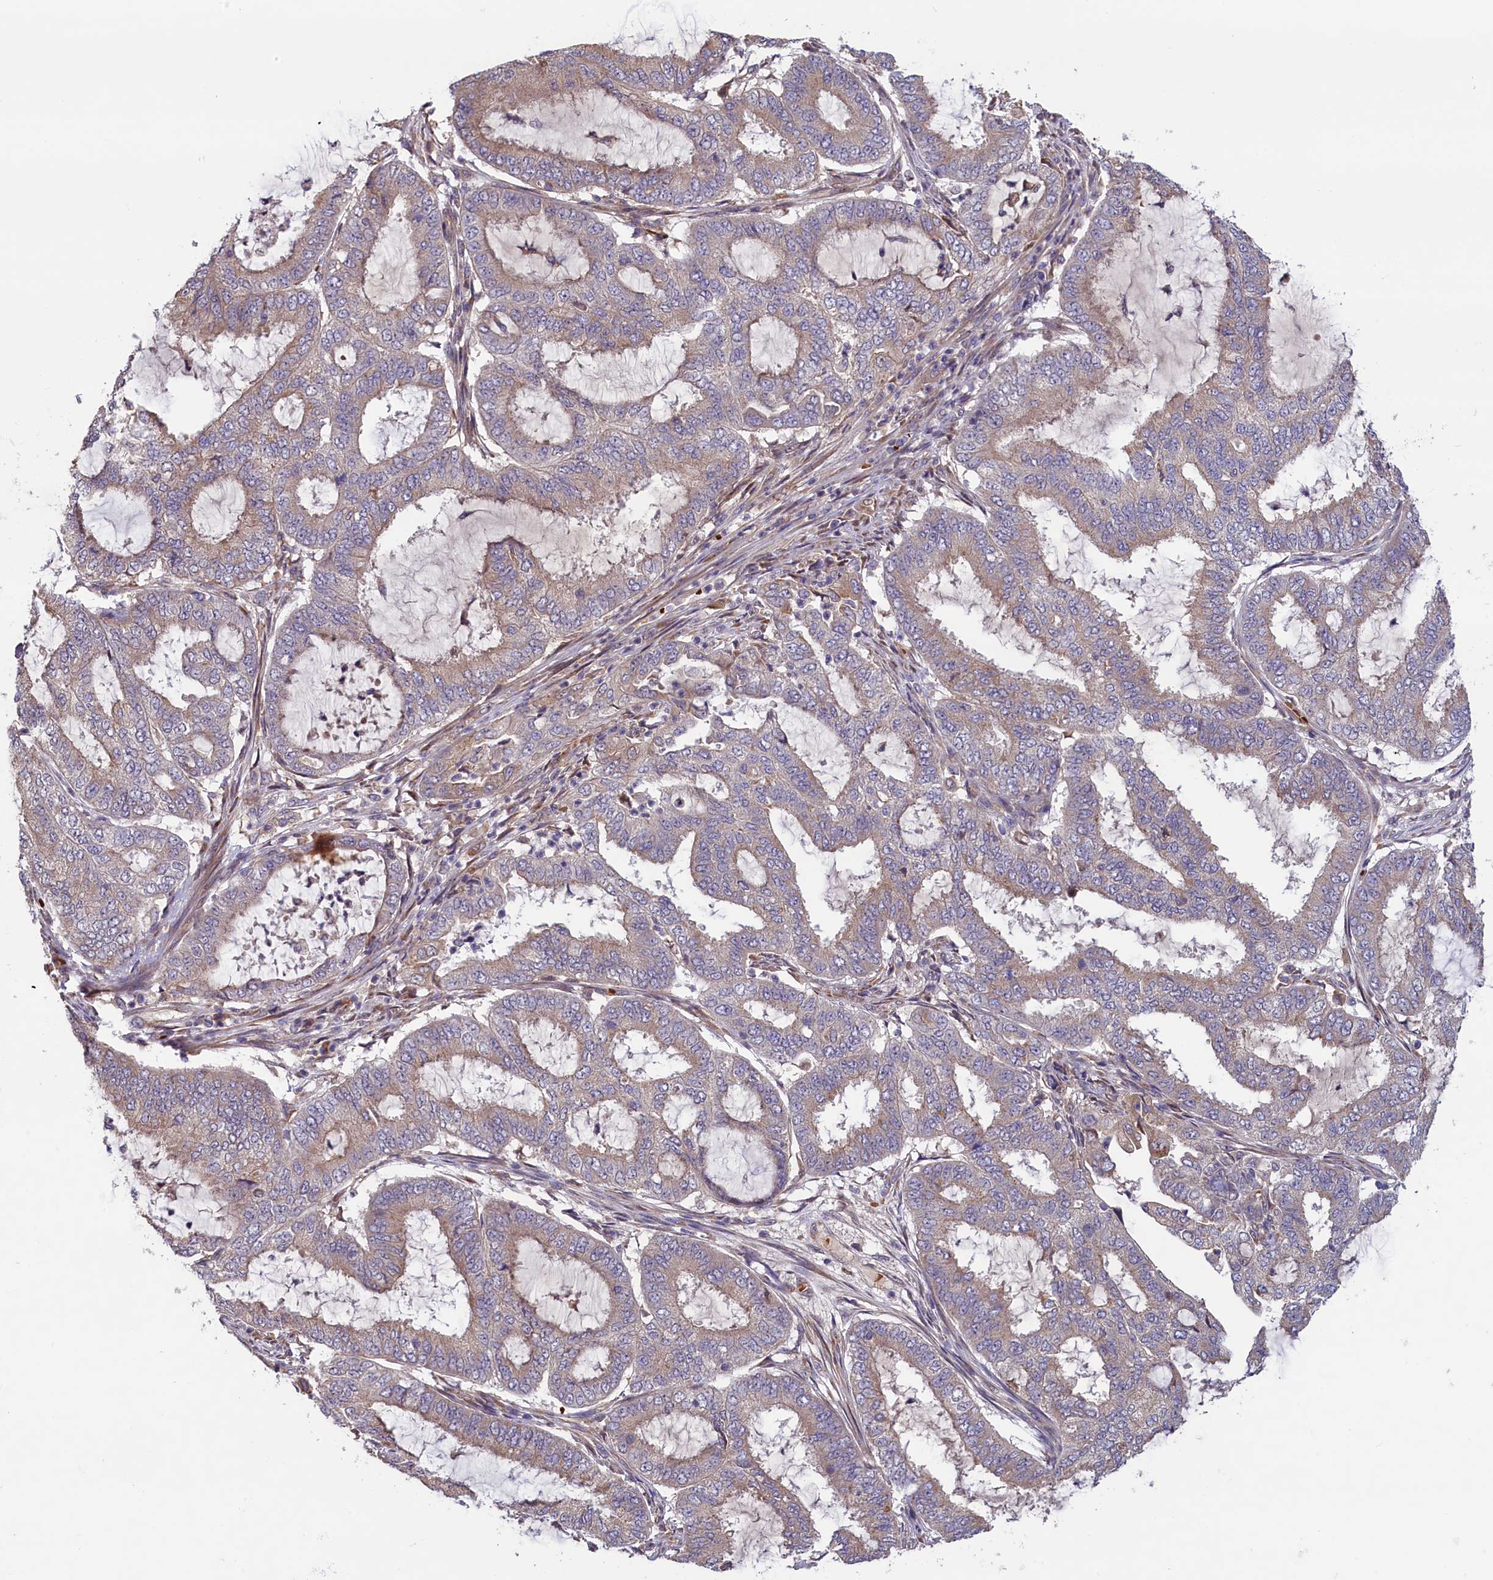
{"staining": {"intensity": "weak", "quantity": "25%-75%", "location": "cytoplasmic/membranous"}, "tissue": "endometrial cancer", "cell_type": "Tumor cells", "image_type": "cancer", "snomed": [{"axis": "morphology", "description": "Adenocarcinoma, NOS"}, {"axis": "topography", "description": "Endometrium"}], "caption": "This is a photomicrograph of IHC staining of endometrial cancer (adenocarcinoma), which shows weak positivity in the cytoplasmic/membranous of tumor cells.", "gene": "CCDC9B", "patient": {"sex": "female", "age": 51}}